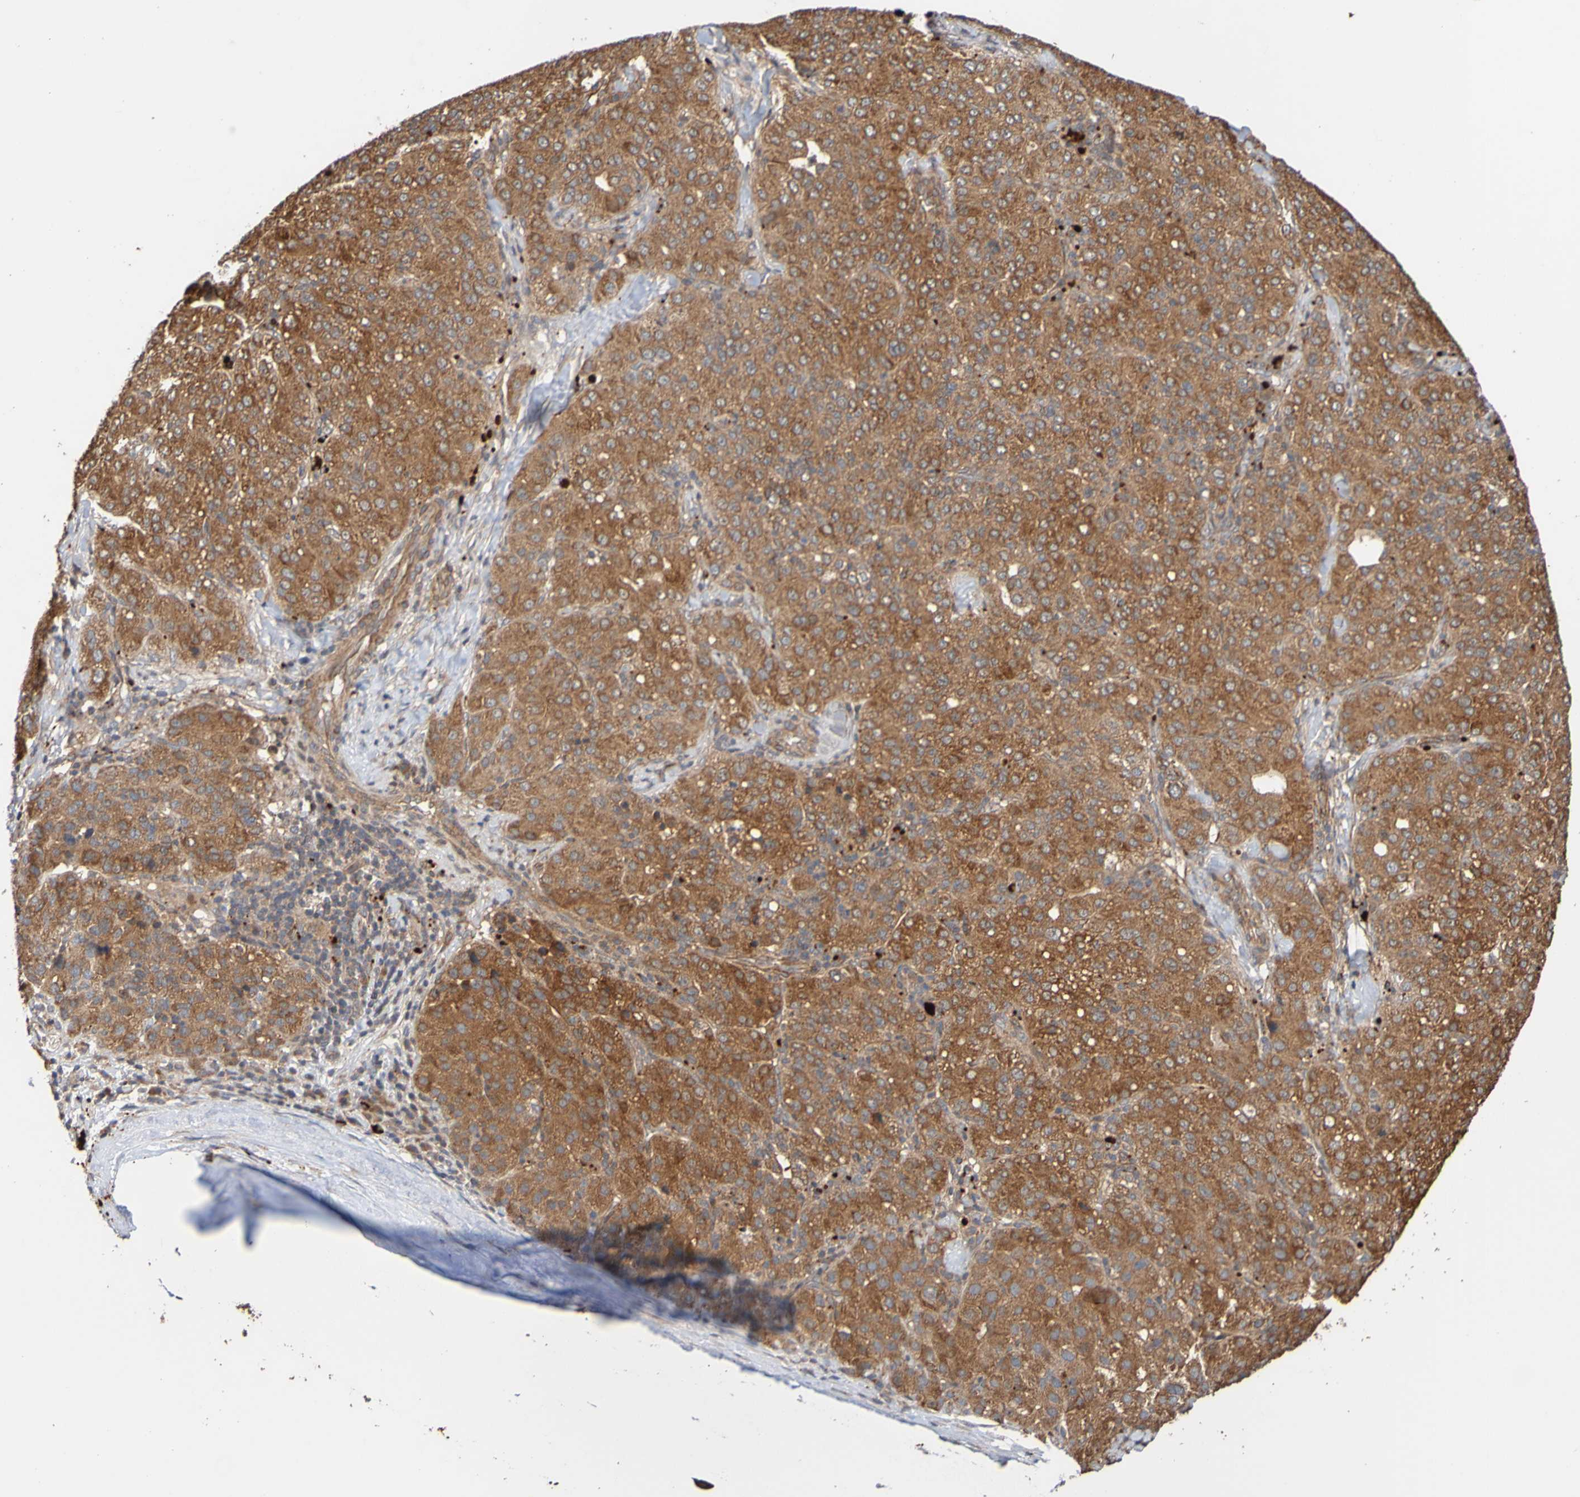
{"staining": {"intensity": "moderate", "quantity": ">75%", "location": "cytoplasmic/membranous"}, "tissue": "liver cancer", "cell_type": "Tumor cells", "image_type": "cancer", "snomed": [{"axis": "morphology", "description": "Carcinoma, Hepatocellular, NOS"}, {"axis": "topography", "description": "Liver"}], "caption": "Protein staining of liver cancer tissue reveals moderate cytoplasmic/membranous expression in approximately >75% of tumor cells. The staining was performed using DAB to visualize the protein expression in brown, while the nuclei were stained in blue with hematoxylin (Magnification: 20x).", "gene": "UCN", "patient": {"sex": "male", "age": 65}}